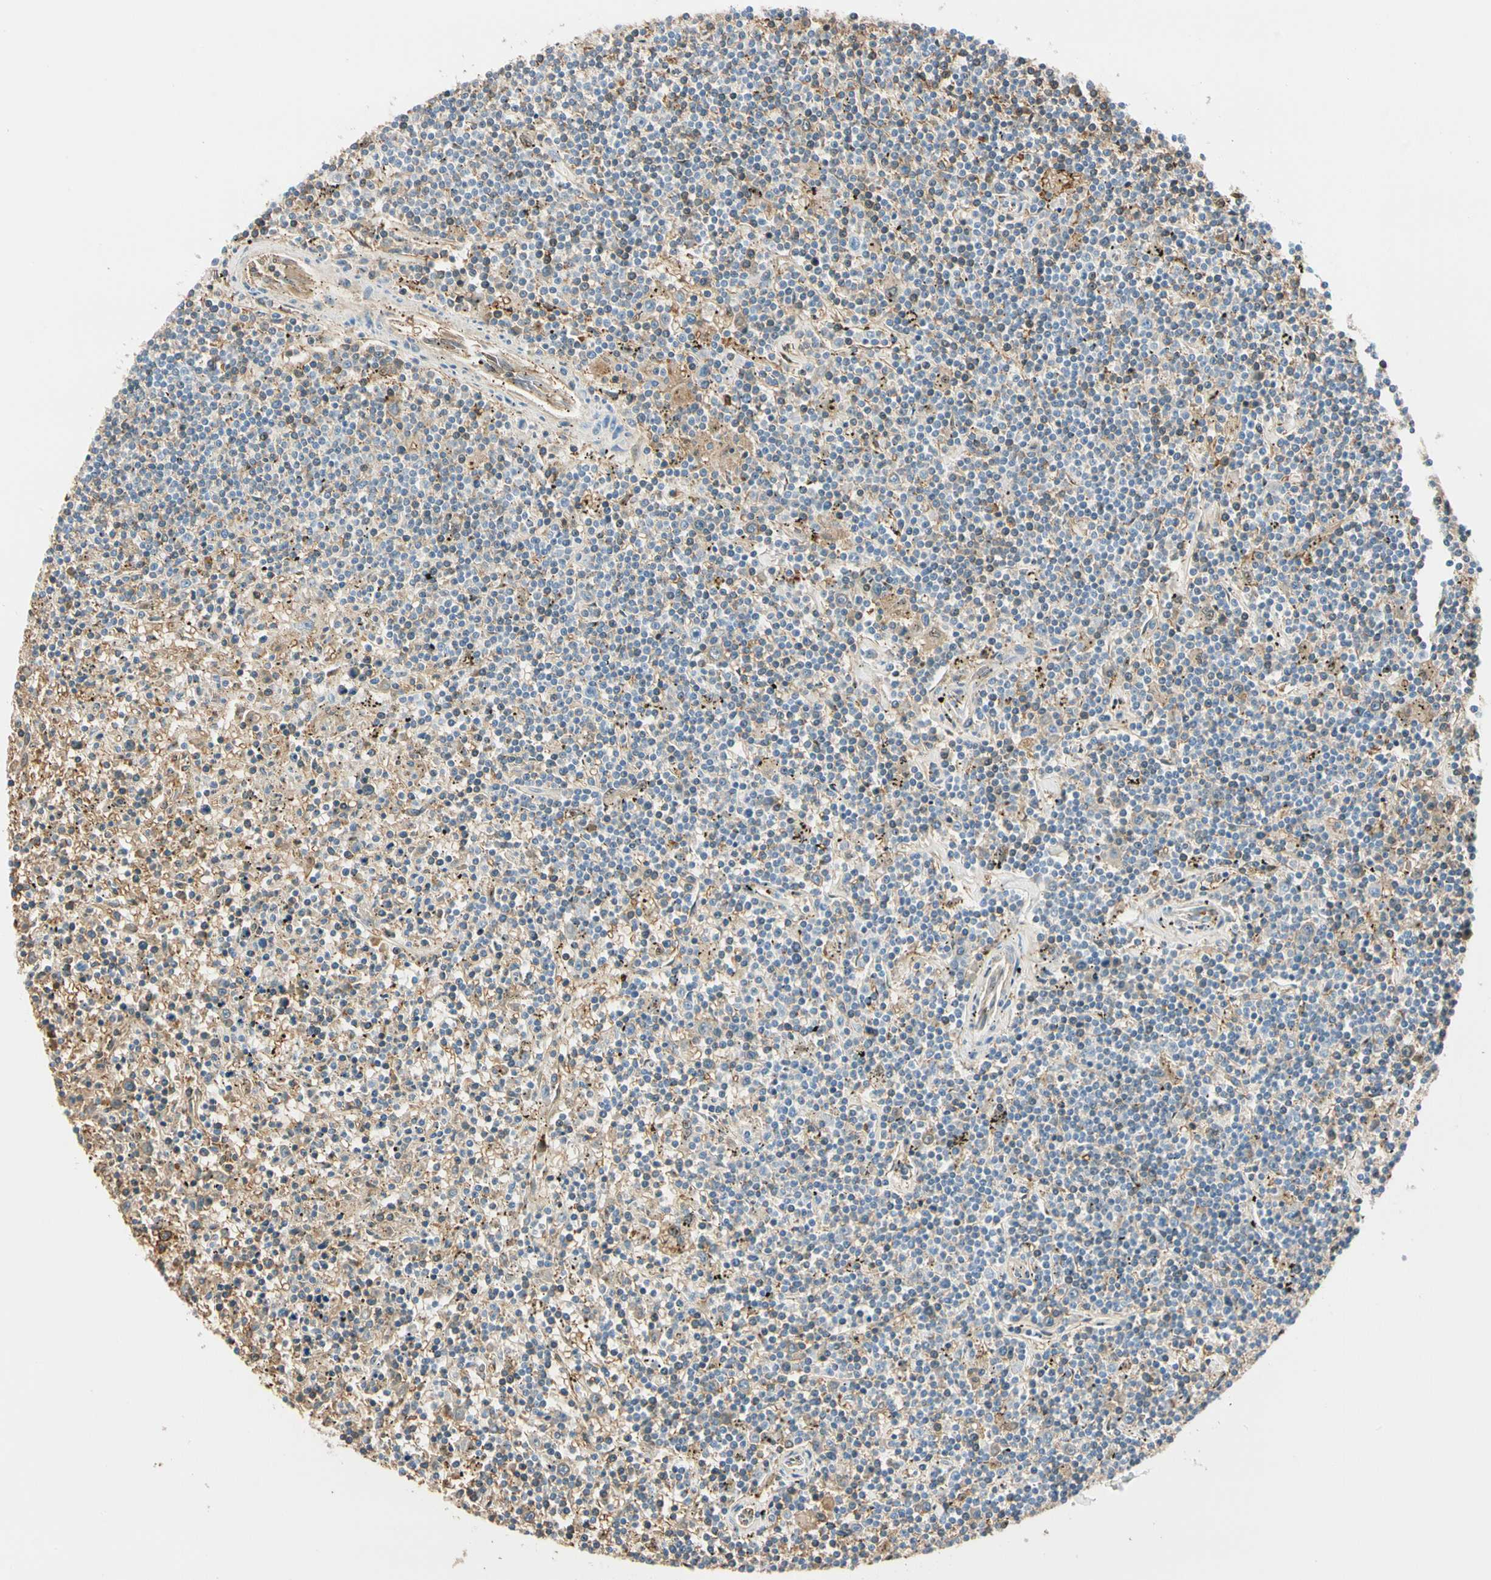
{"staining": {"intensity": "moderate", "quantity": "25%-75%", "location": "cytoplasmic/membranous"}, "tissue": "lymphoma", "cell_type": "Tumor cells", "image_type": "cancer", "snomed": [{"axis": "morphology", "description": "Malignant lymphoma, non-Hodgkin's type, Low grade"}, {"axis": "topography", "description": "Spleen"}], "caption": "Human low-grade malignant lymphoma, non-Hodgkin's type stained with a protein marker demonstrates moderate staining in tumor cells.", "gene": "LAMB3", "patient": {"sex": "male", "age": 76}}